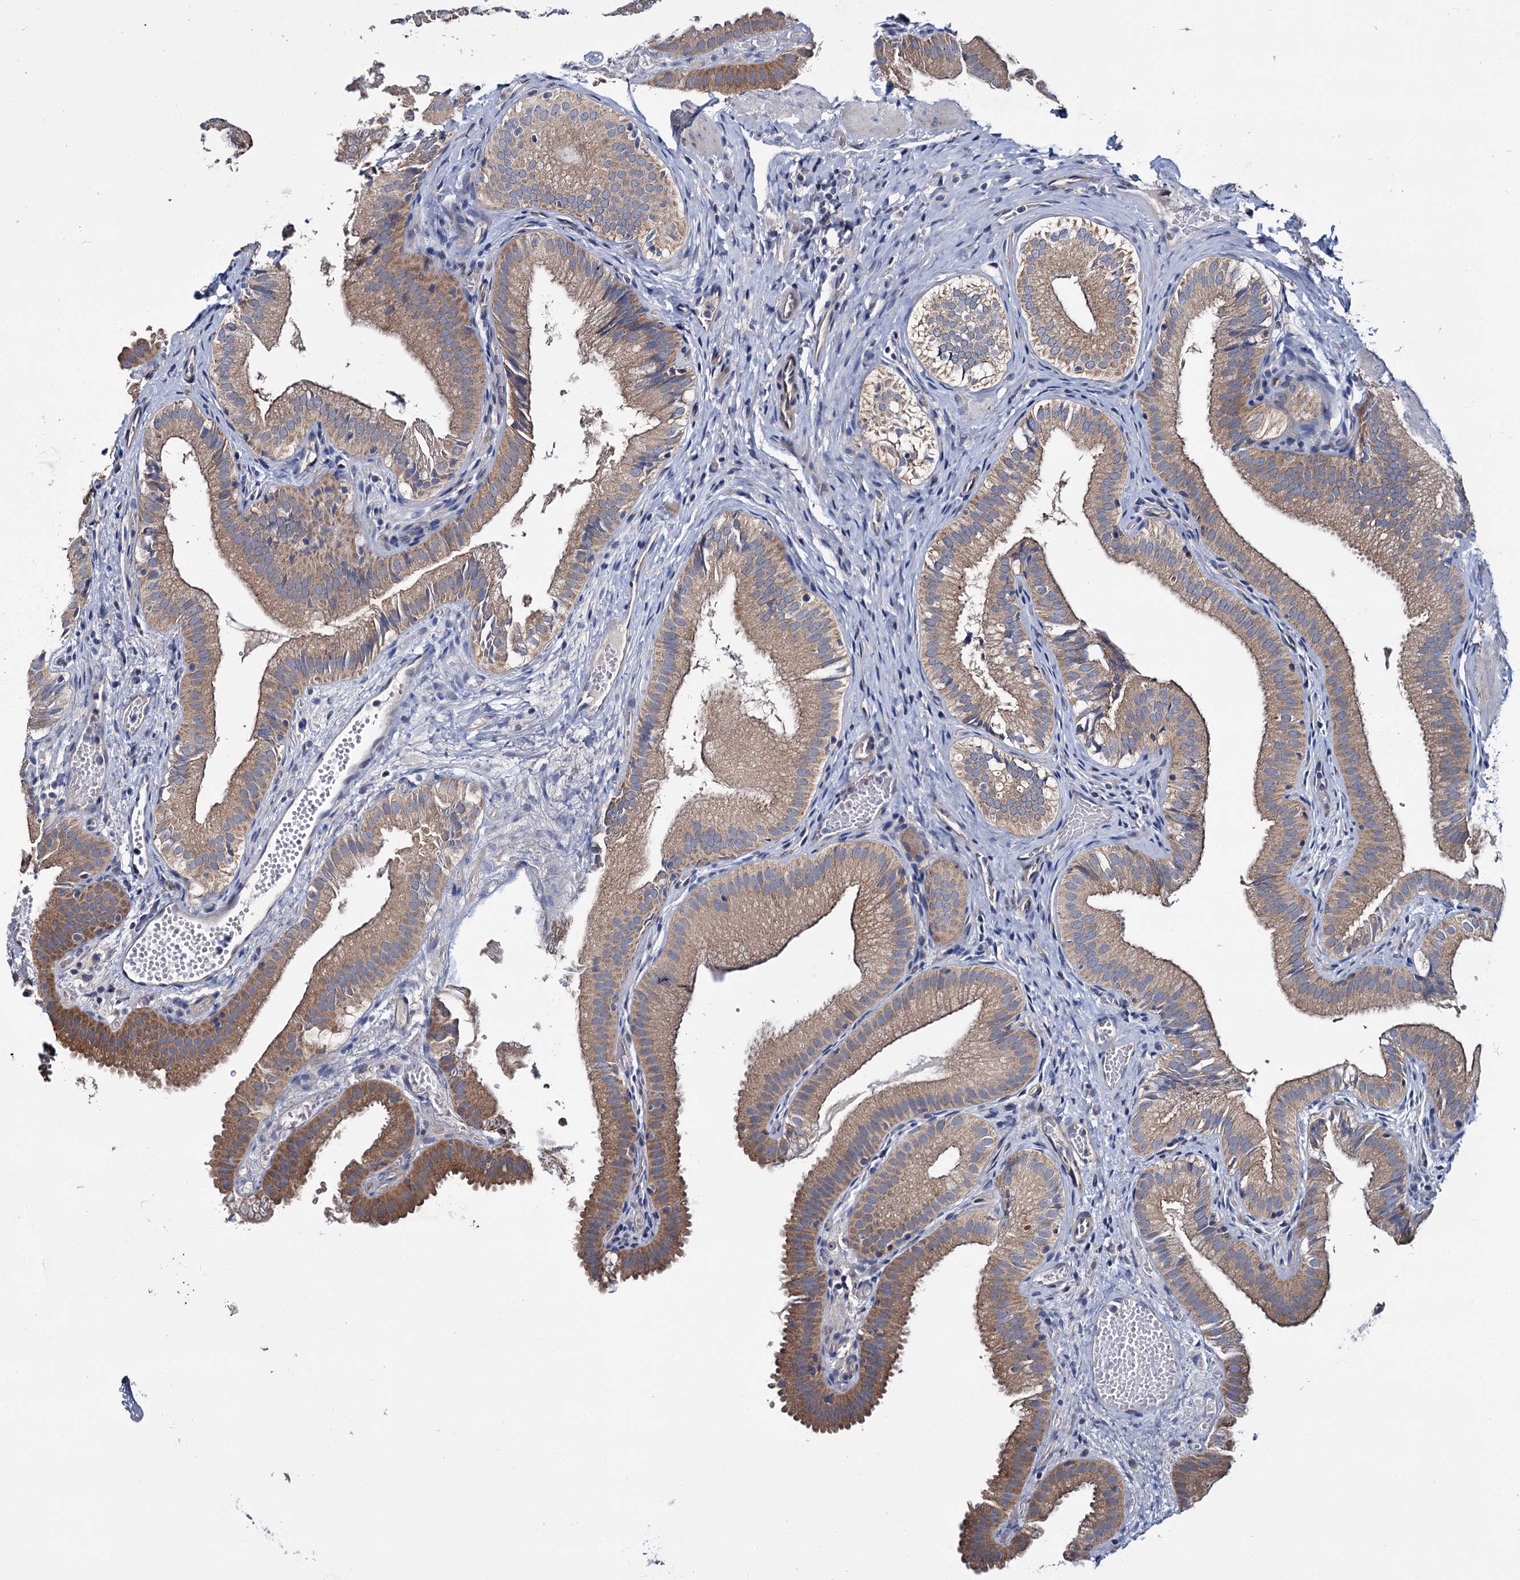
{"staining": {"intensity": "moderate", "quantity": ">75%", "location": "cytoplasmic/membranous"}, "tissue": "gallbladder", "cell_type": "Glandular cells", "image_type": "normal", "snomed": [{"axis": "morphology", "description": "Normal tissue, NOS"}, {"axis": "topography", "description": "Gallbladder"}], "caption": "Glandular cells exhibit medium levels of moderate cytoplasmic/membranous expression in approximately >75% of cells in benign gallbladder. The staining was performed using DAB (3,3'-diaminobenzidine), with brown indicating positive protein expression. Nuclei are stained blue with hematoxylin.", "gene": "CEP295", "patient": {"sex": "female", "age": 30}}